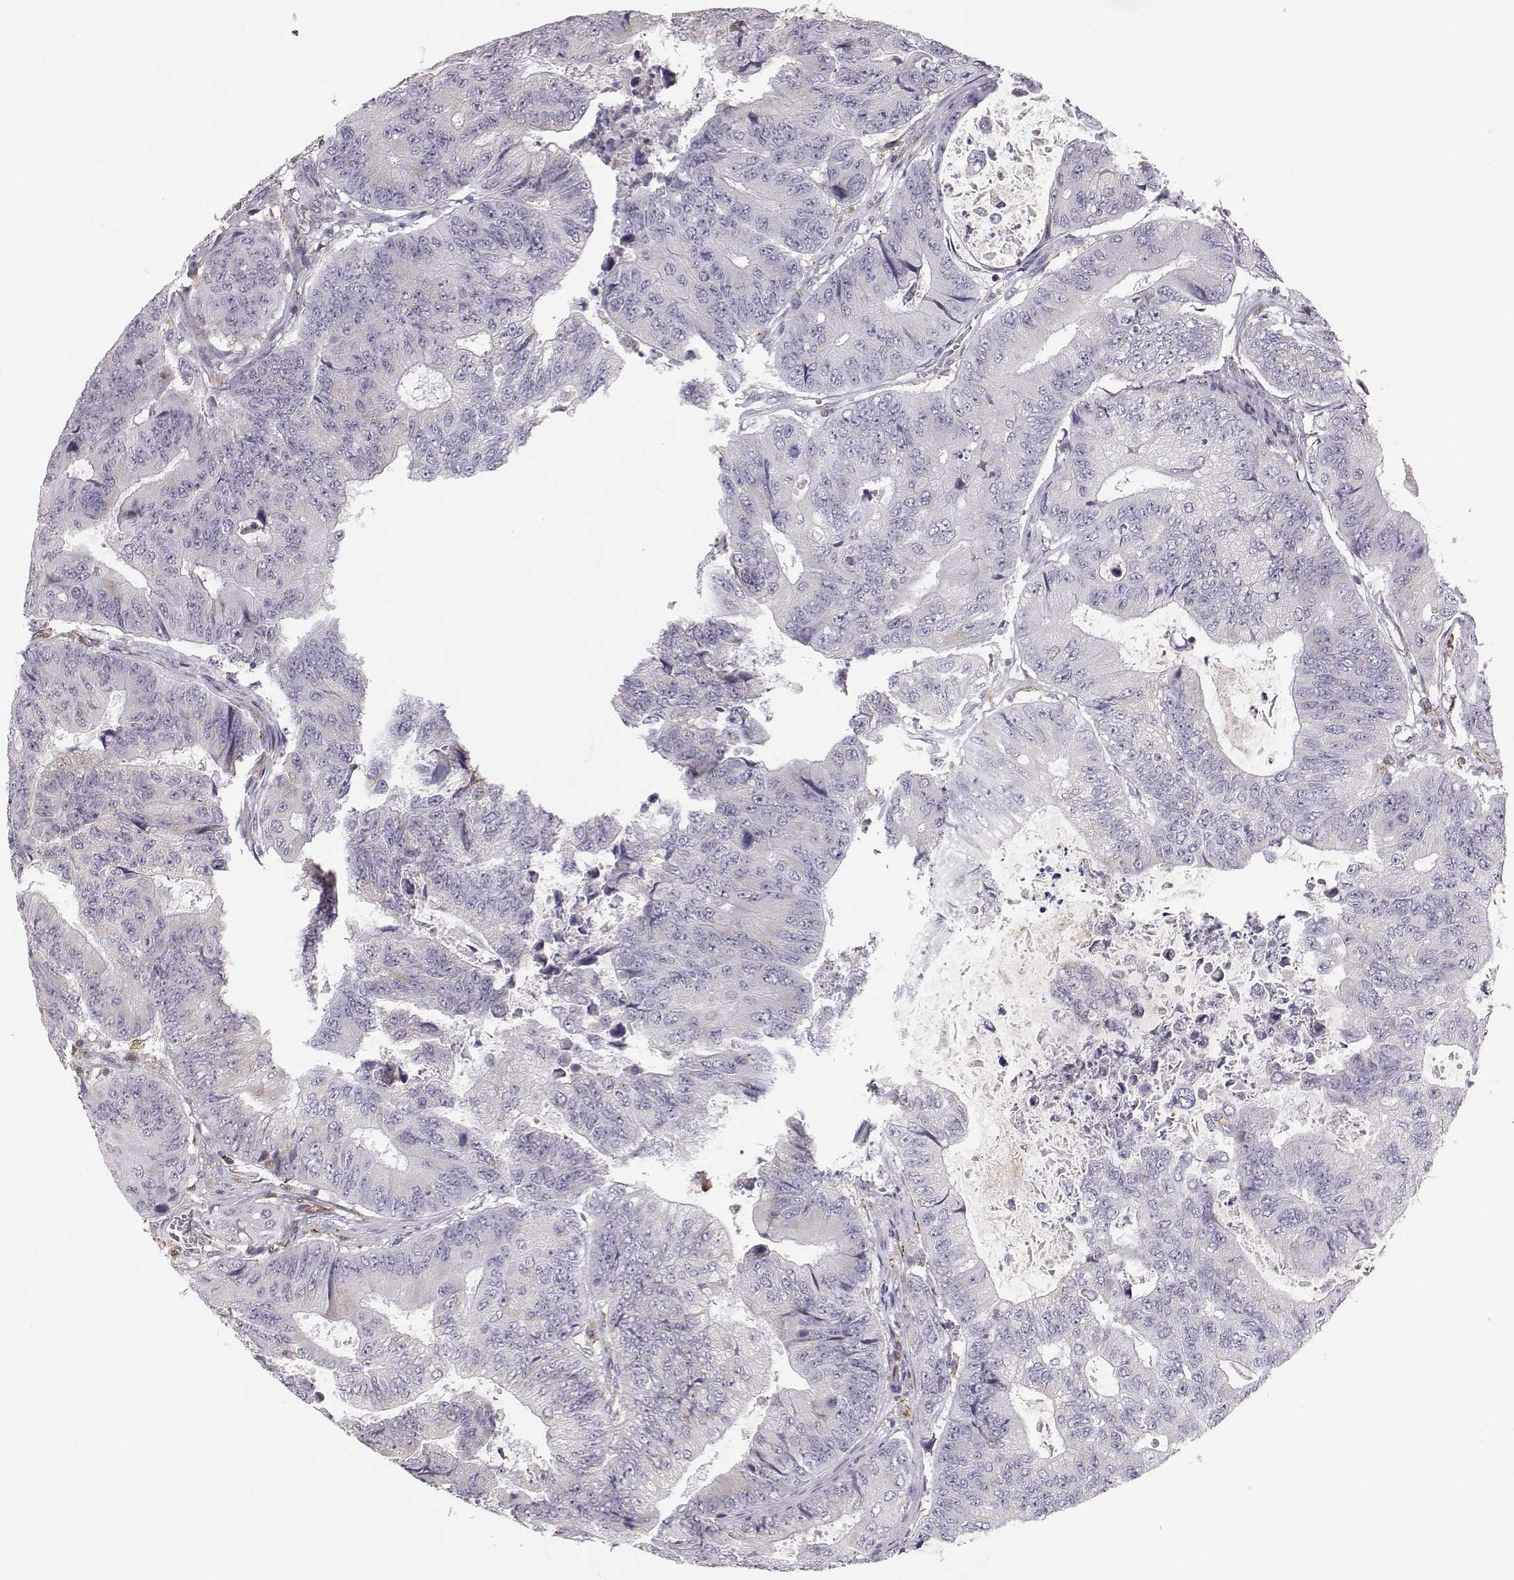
{"staining": {"intensity": "negative", "quantity": "none", "location": "none"}, "tissue": "colorectal cancer", "cell_type": "Tumor cells", "image_type": "cancer", "snomed": [{"axis": "morphology", "description": "Adenocarcinoma, NOS"}, {"axis": "topography", "description": "Colon"}], "caption": "This is an immunohistochemistry (IHC) histopathology image of human colorectal cancer. There is no expression in tumor cells.", "gene": "HTR7", "patient": {"sex": "female", "age": 48}}